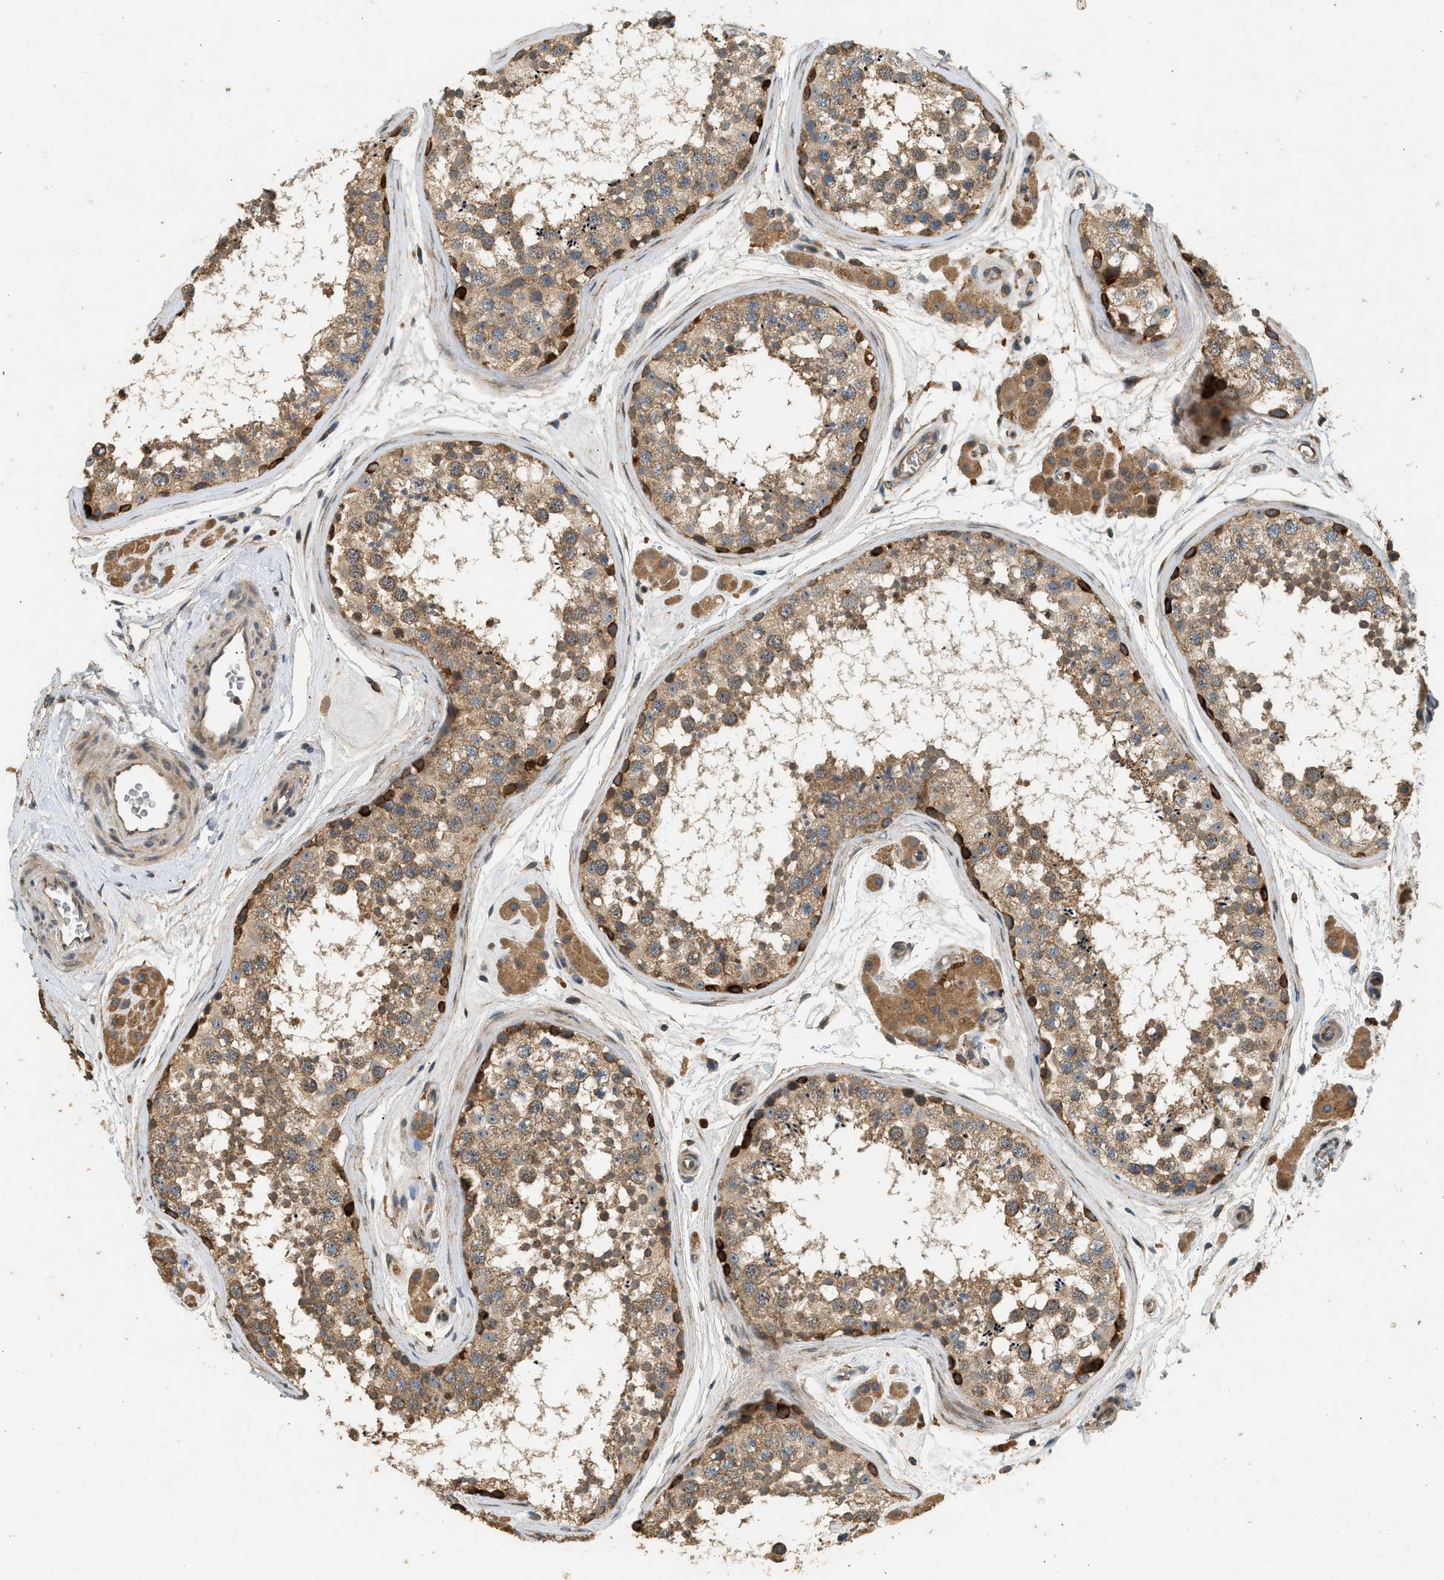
{"staining": {"intensity": "moderate", "quantity": ">75%", "location": "cytoplasmic/membranous"}, "tissue": "testis", "cell_type": "Cells in seminiferous ducts", "image_type": "normal", "snomed": [{"axis": "morphology", "description": "Normal tissue, NOS"}, {"axis": "topography", "description": "Testis"}], "caption": "Immunohistochemical staining of benign human testis demonstrates medium levels of moderate cytoplasmic/membranous positivity in approximately >75% of cells in seminiferous ducts. (DAB = brown stain, brightfield microscopy at high magnification).", "gene": "CTSB", "patient": {"sex": "male", "age": 56}}